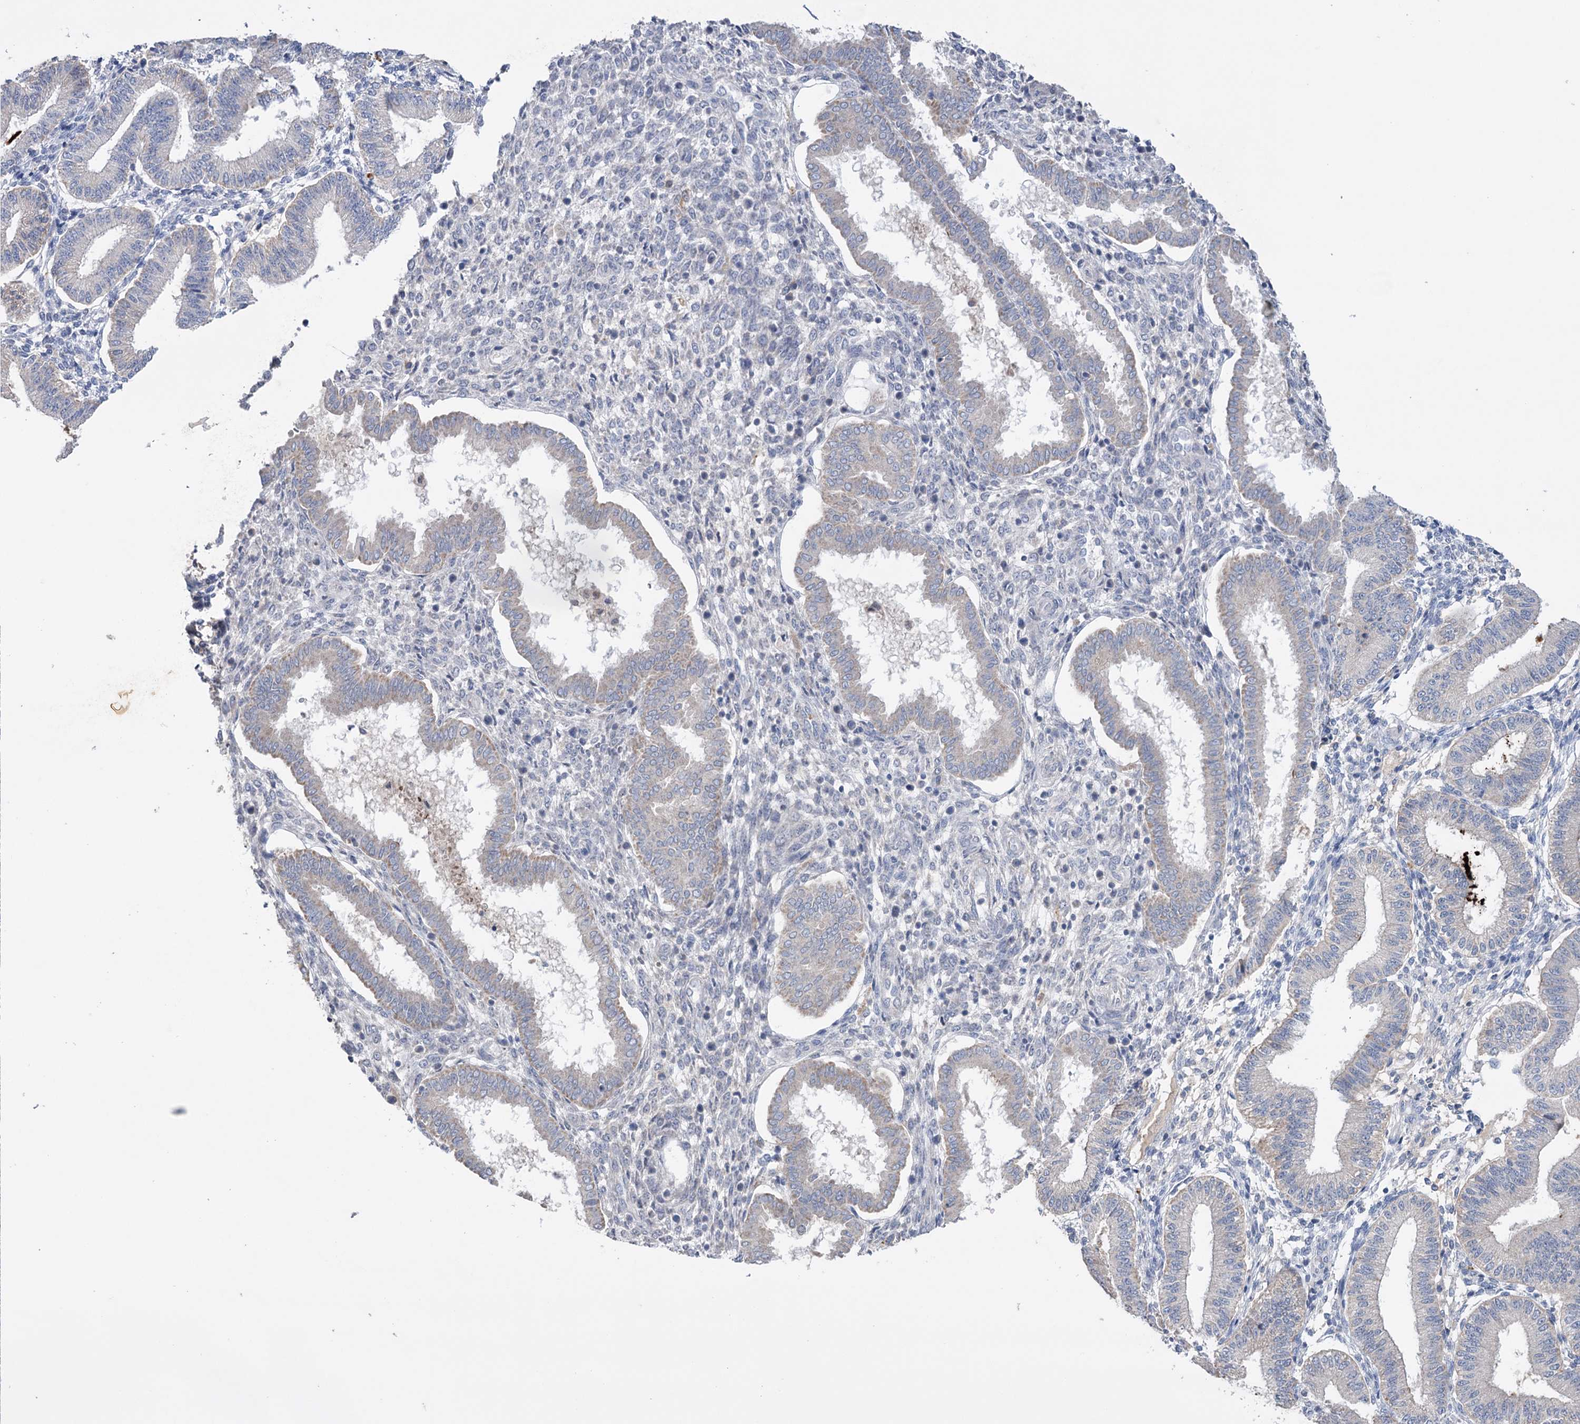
{"staining": {"intensity": "negative", "quantity": "none", "location": "none"}, "tissue": "endometrium", "cell_type": "Cells in endometrial stroma", "image_type": "normal", "snomed": [{"axis": "morphology", "description": "Normal tissue, NOS"}, {"axis": "topography", "description": "Endometrium"}], "caption": "DAB immunohistochemical staining of benign human endometrium reveals no significant staining in cells in endometrial stroma.", "gene": "MTCH2", "patient": {"sex": "female", "age": 24}}